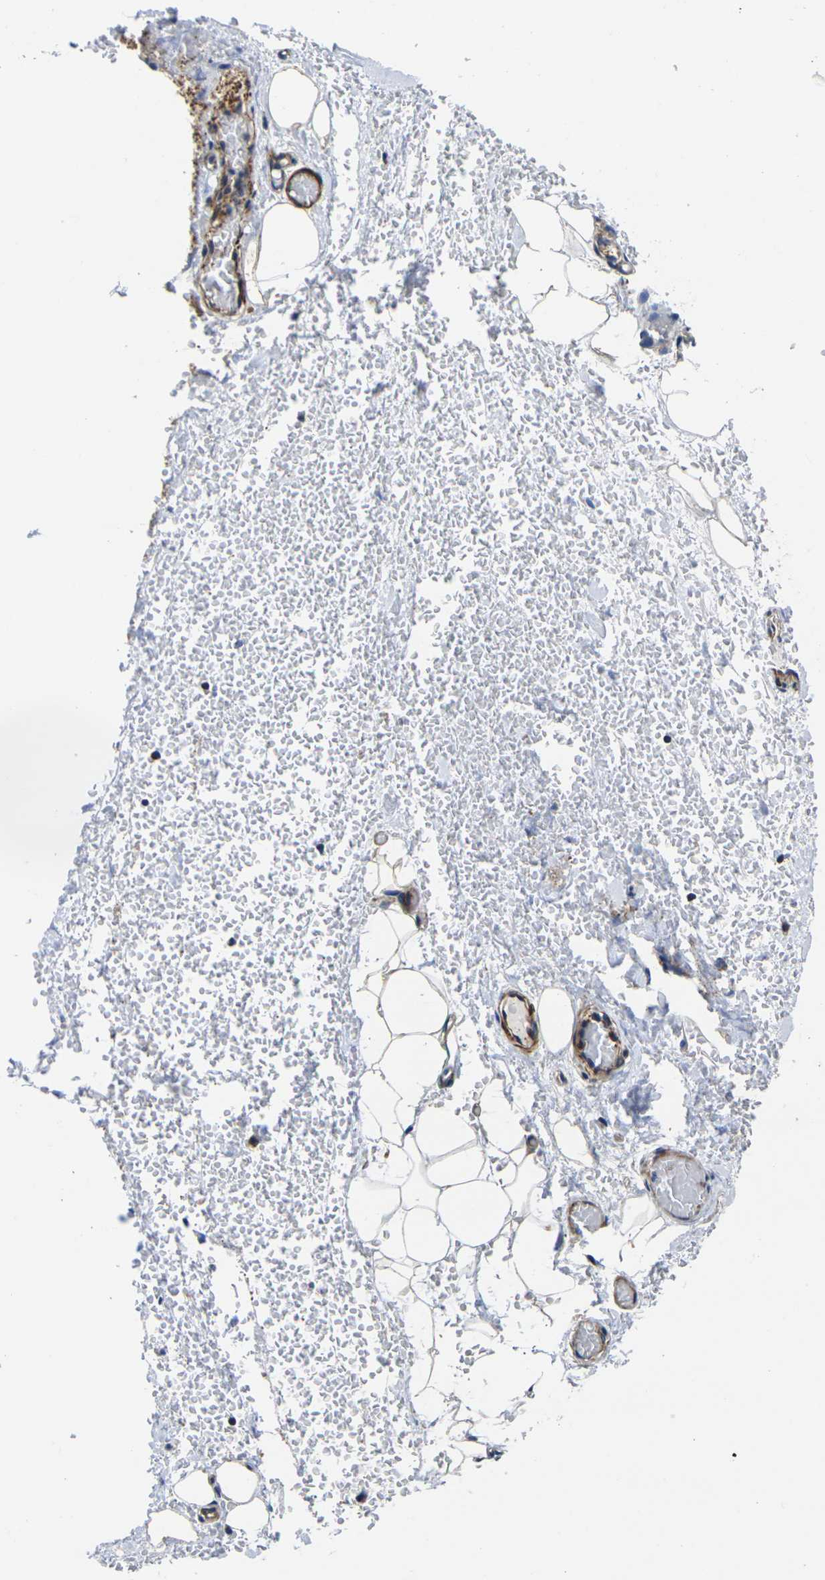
{"staining": {"intensity": "negative", "quantity": "none", "location": "none"}, "tissue": "adipose tissue", "cell_type": "Adipocytes", "image_type": "normal", "snomed": [{"axis": "morphology", "description": "Normal tissue, NOS"}, {"axis": "morphology", "description": "Adenocarcinoma, NOS"}, {"axis": "topography", "description": "Esophagus"}], "caption": "DAB immunohistochemical staining of unremarkable human adipose tissue shows no significant expression in adipocytes.", "gene": "GPR4", "patient": {"sex": "male", "age": 62}}